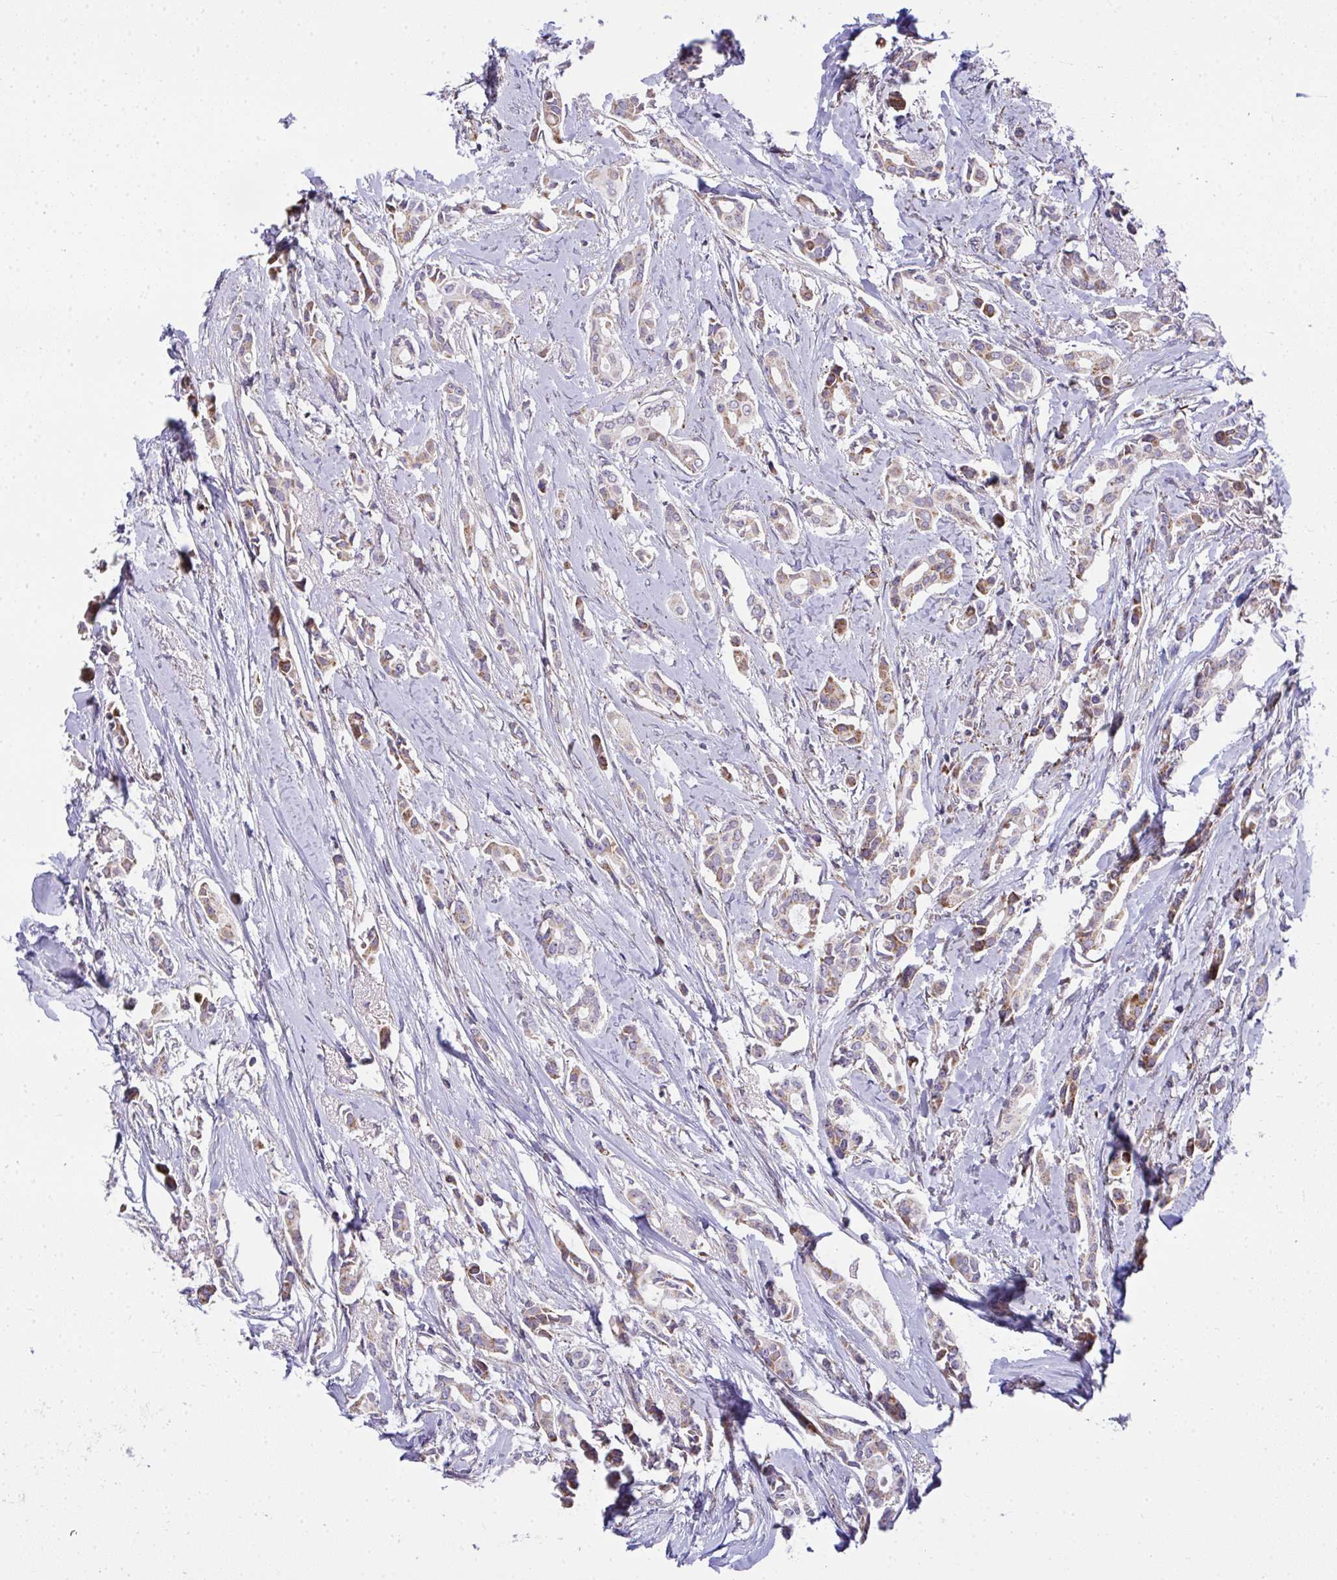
{"staining": {"intensity": "moderate", "quantity": "25%-75%", "location": "cytoplasmic/membranous"}, "tissue": "breast cancer", "cell_type": "Tumor cells", "image_type": "cancer", "snomed": [{"axis": "morphology", "description": "Duct carcinoma"}, {"axis": "topography", "description": "Breast"}], "caption": "Immunohistochemical staining of infiltrating ductal carcinoma (breast) exhibits medium levels of moderate cytoplasmic/membranous positivity in about 25%-75% of tumor cells.", "gene": "SRRM4", "patient": {"sex": "female", "age": 64}}